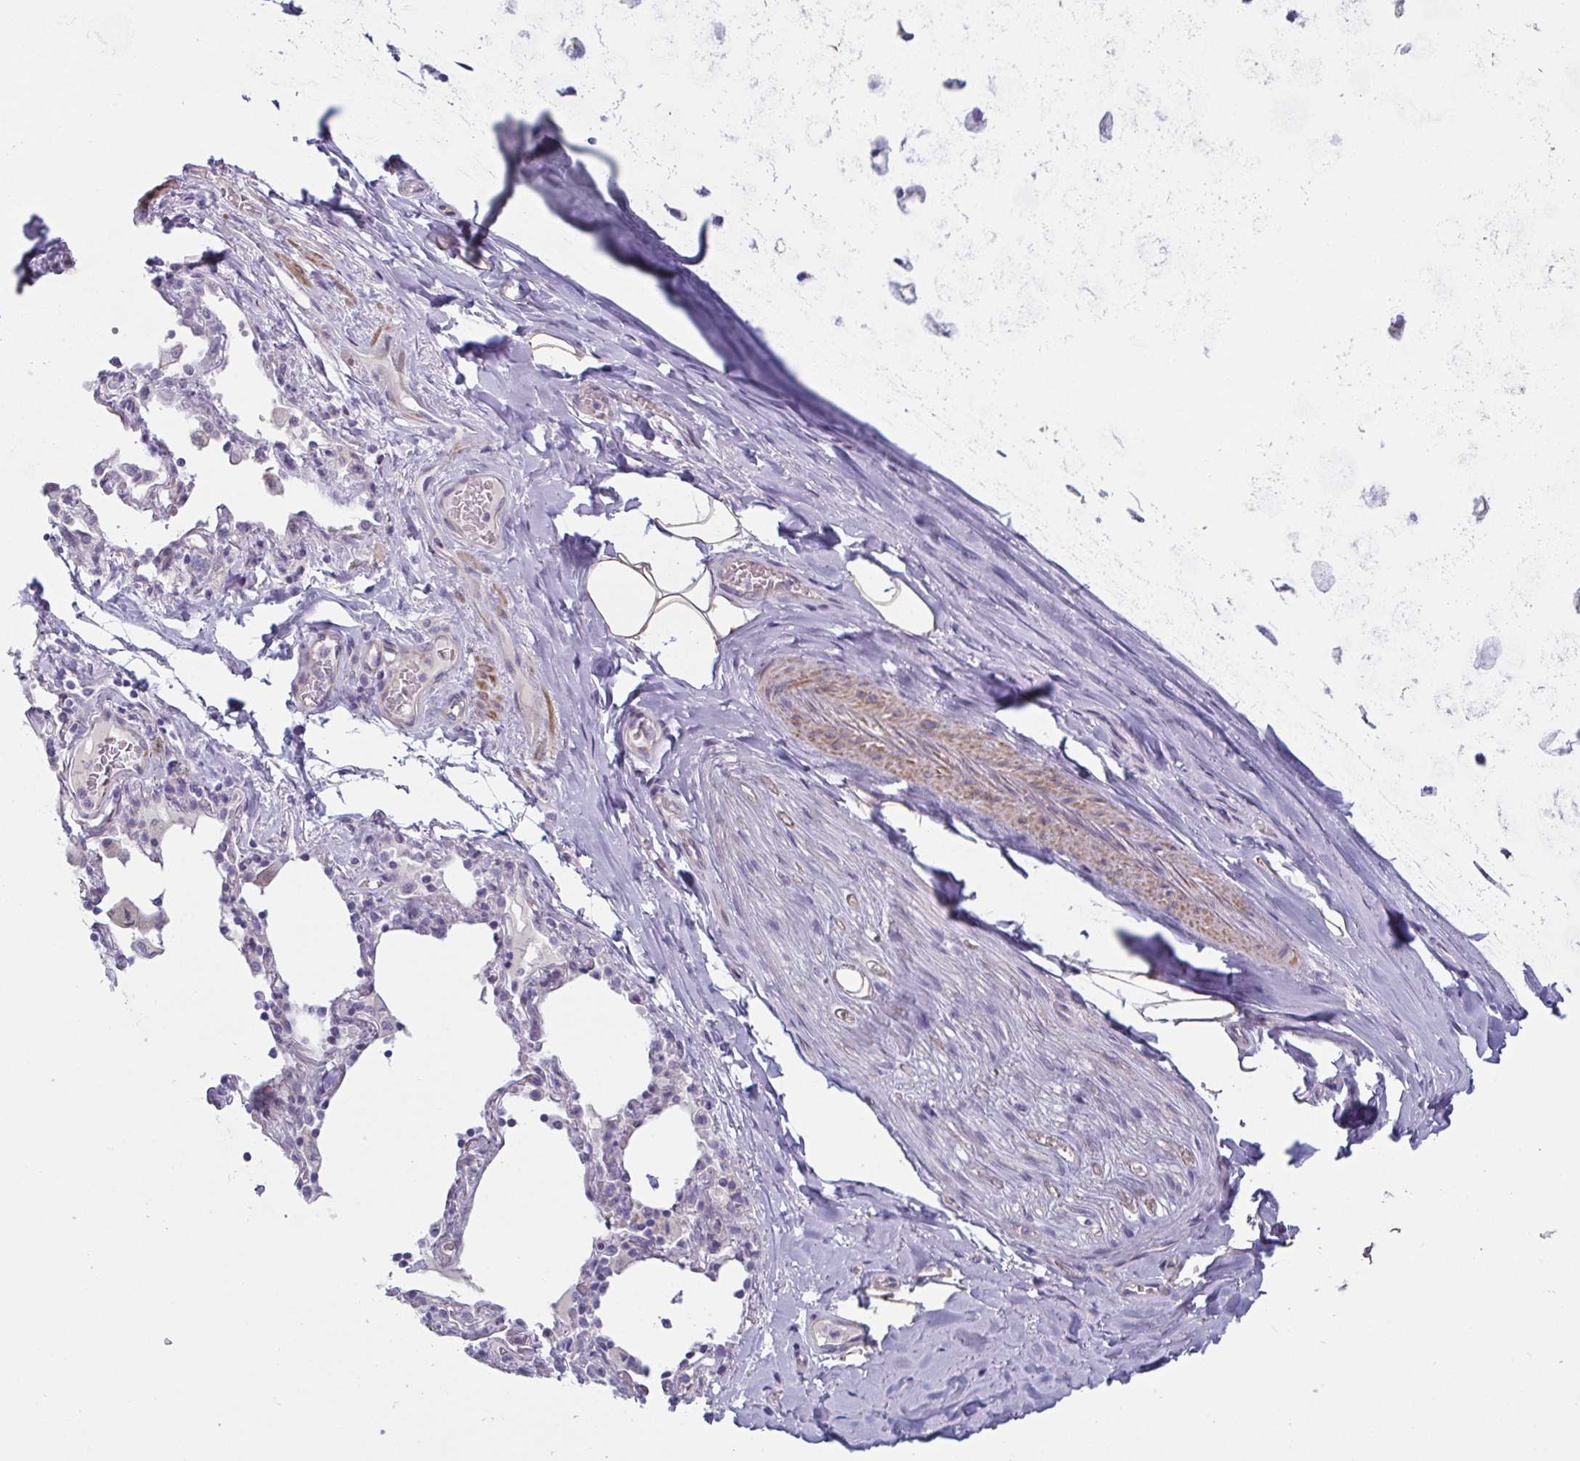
{"staining": {"intensity": "negative", "quantity": "none", "location": "none"}, "tissue": "adipose tissue", "cell_type": "Adipocytes", "image_type": "normal", "snomed": [{"axis": "morphology", "description": "Normal tissue, NOS"}, {"axis": "topography", "description": "Cartilage tissue"}, {"axis": "topography", "description": "Bronchus"}], "caption": "Adipocytes show no significant expression in normal adipose tissue. (DAB (3,3'-diaminobenzidine) immunohistochemistry, high magnification).", "gene": "OR5P3", "patient": {"sex": "male", "age": 64}}